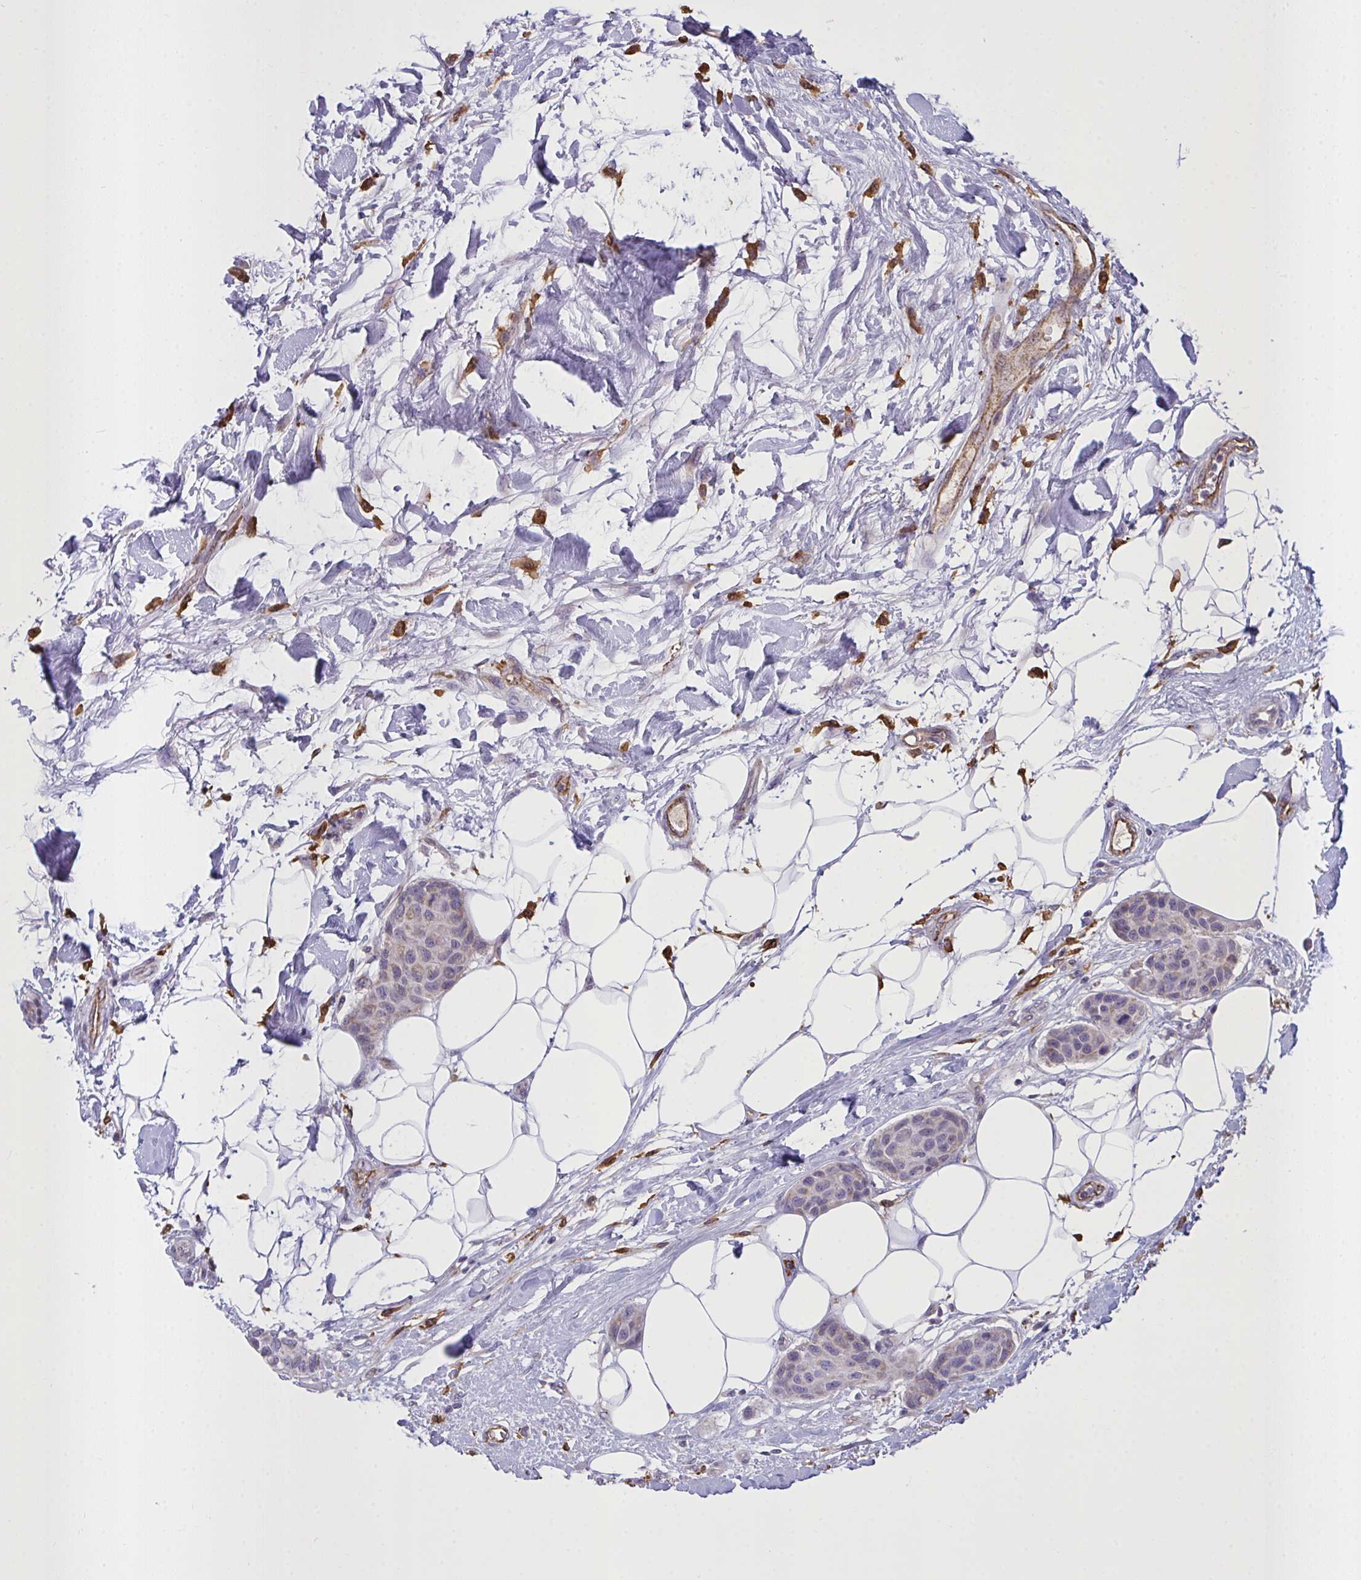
{"staining": {"intensity": "weak", "quantity": "<25%", "location": "cytoplasmic/membranous"}, "tissue": "breast cancer", "cell_type": "Tumor cells", "image_type": "cancer", "snomed": [{"axis": "morphology", "description": "Duct carcinoma"}, {"axis": "topography", "description": "Breast"}, {"axis": "topography", "description": "Lymph node"}], "caption": "DAB immunohistochemical staining of breast invasive ductal carcinoma reveals no significant expression in tumor cells.", "gene": "SEMA6B", "patient": {"sex": "female", "age": 80}}